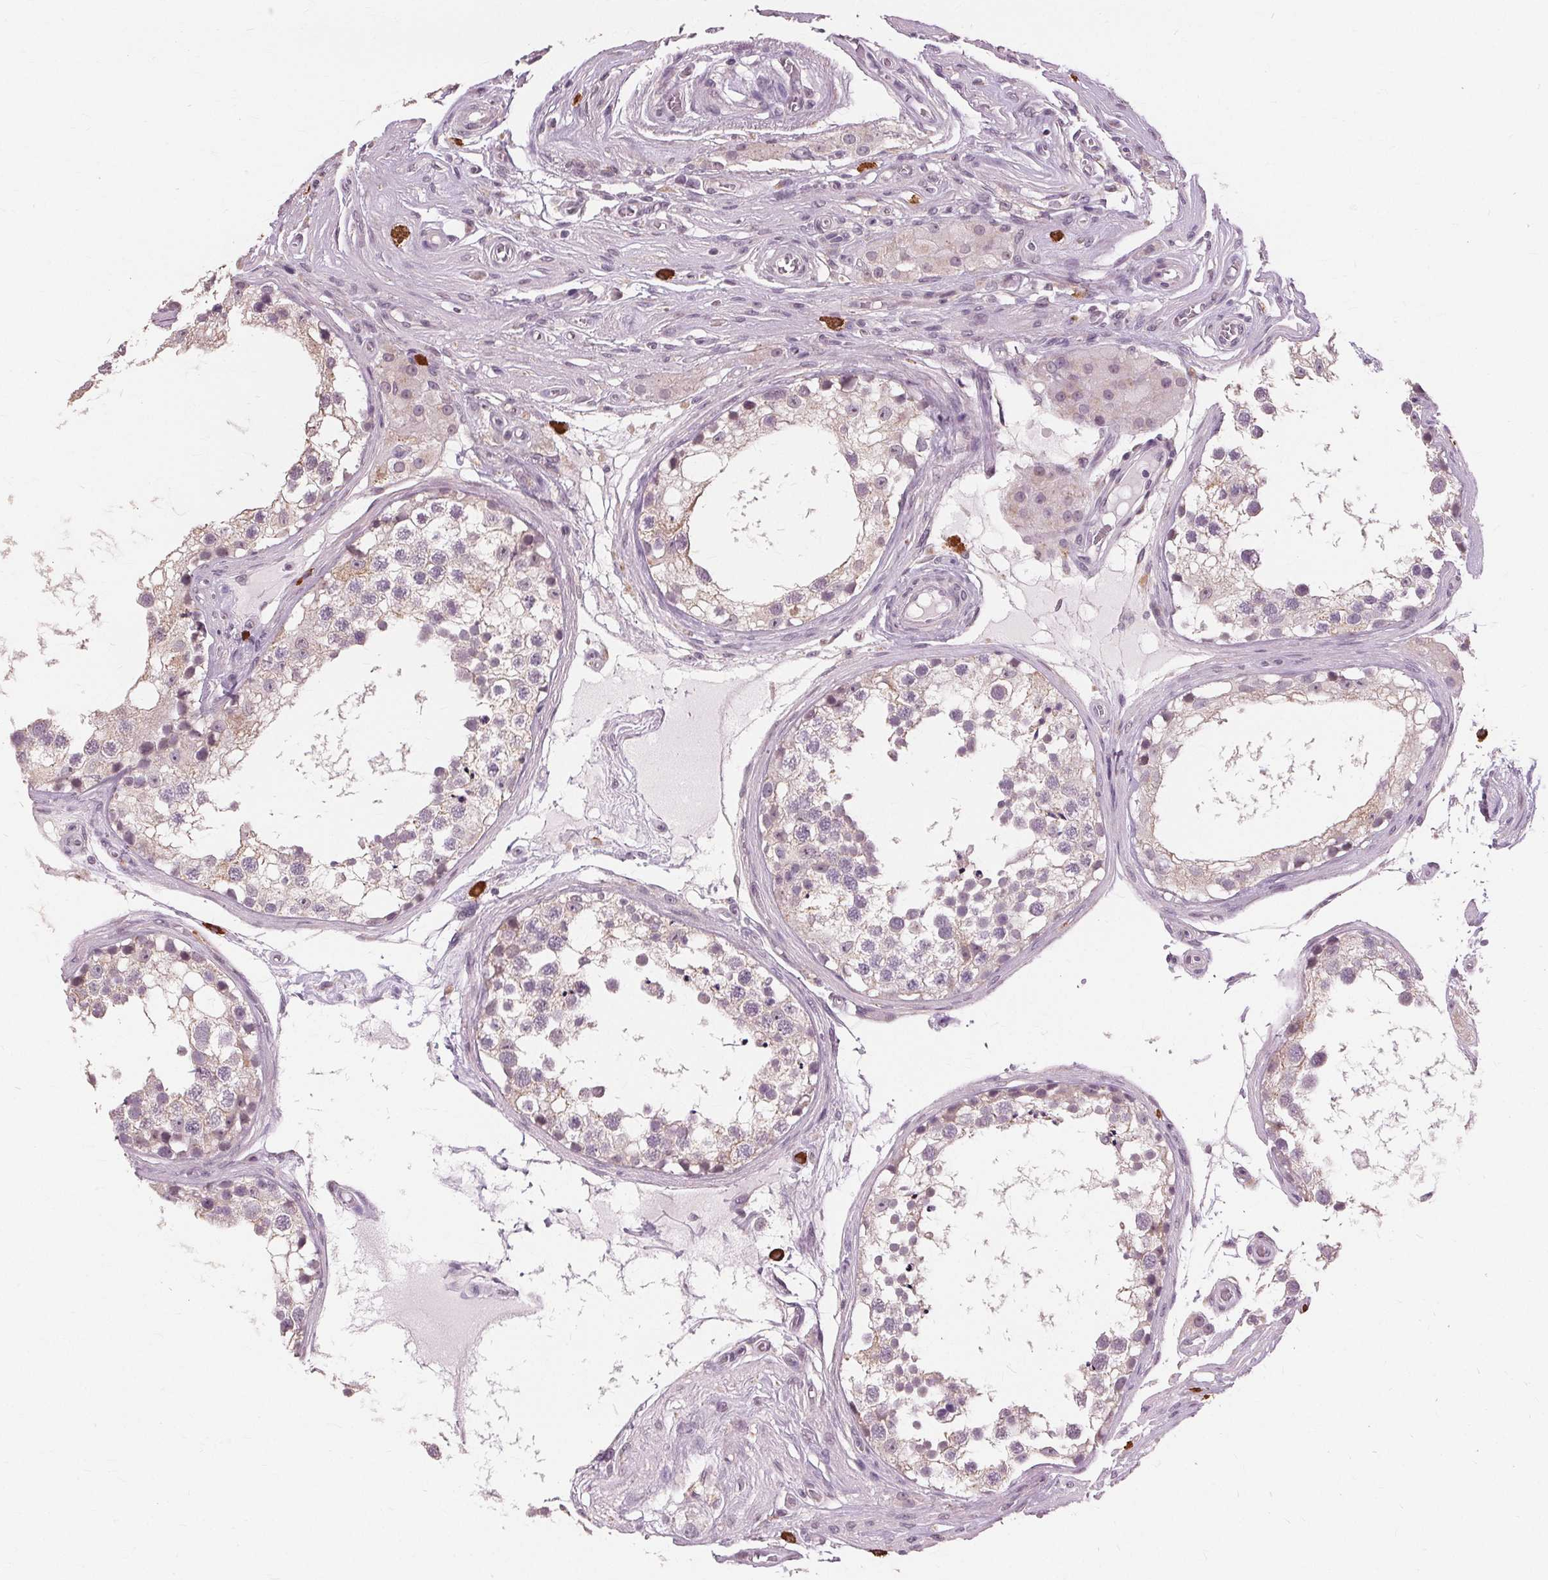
{"staining": {"intensity": "negative", "quantity": "none", "location": "none"}, "tissue": "testis", "cell_type": "Cells in seminiferous ducts", "image_type": "normal", "snomed": [{"axis": "morphology", "description": "Normal tissue, NOS"}, {"axis": "morphology", "description": "Seminoma, NOS"}, {"axis": "topography", "description": "Testis"}], "caption": "Immunohistochemistry (IHC) of unremarkable testis reveals no expression in cells in seminiferous ducts. (Stains: DAB IHC with hematoxylin counter stain, Microscopy: brightfield microscopy at high magnification).", "gene": "SIGLEC6", "patient": {"sex": "male", "age": 65}}